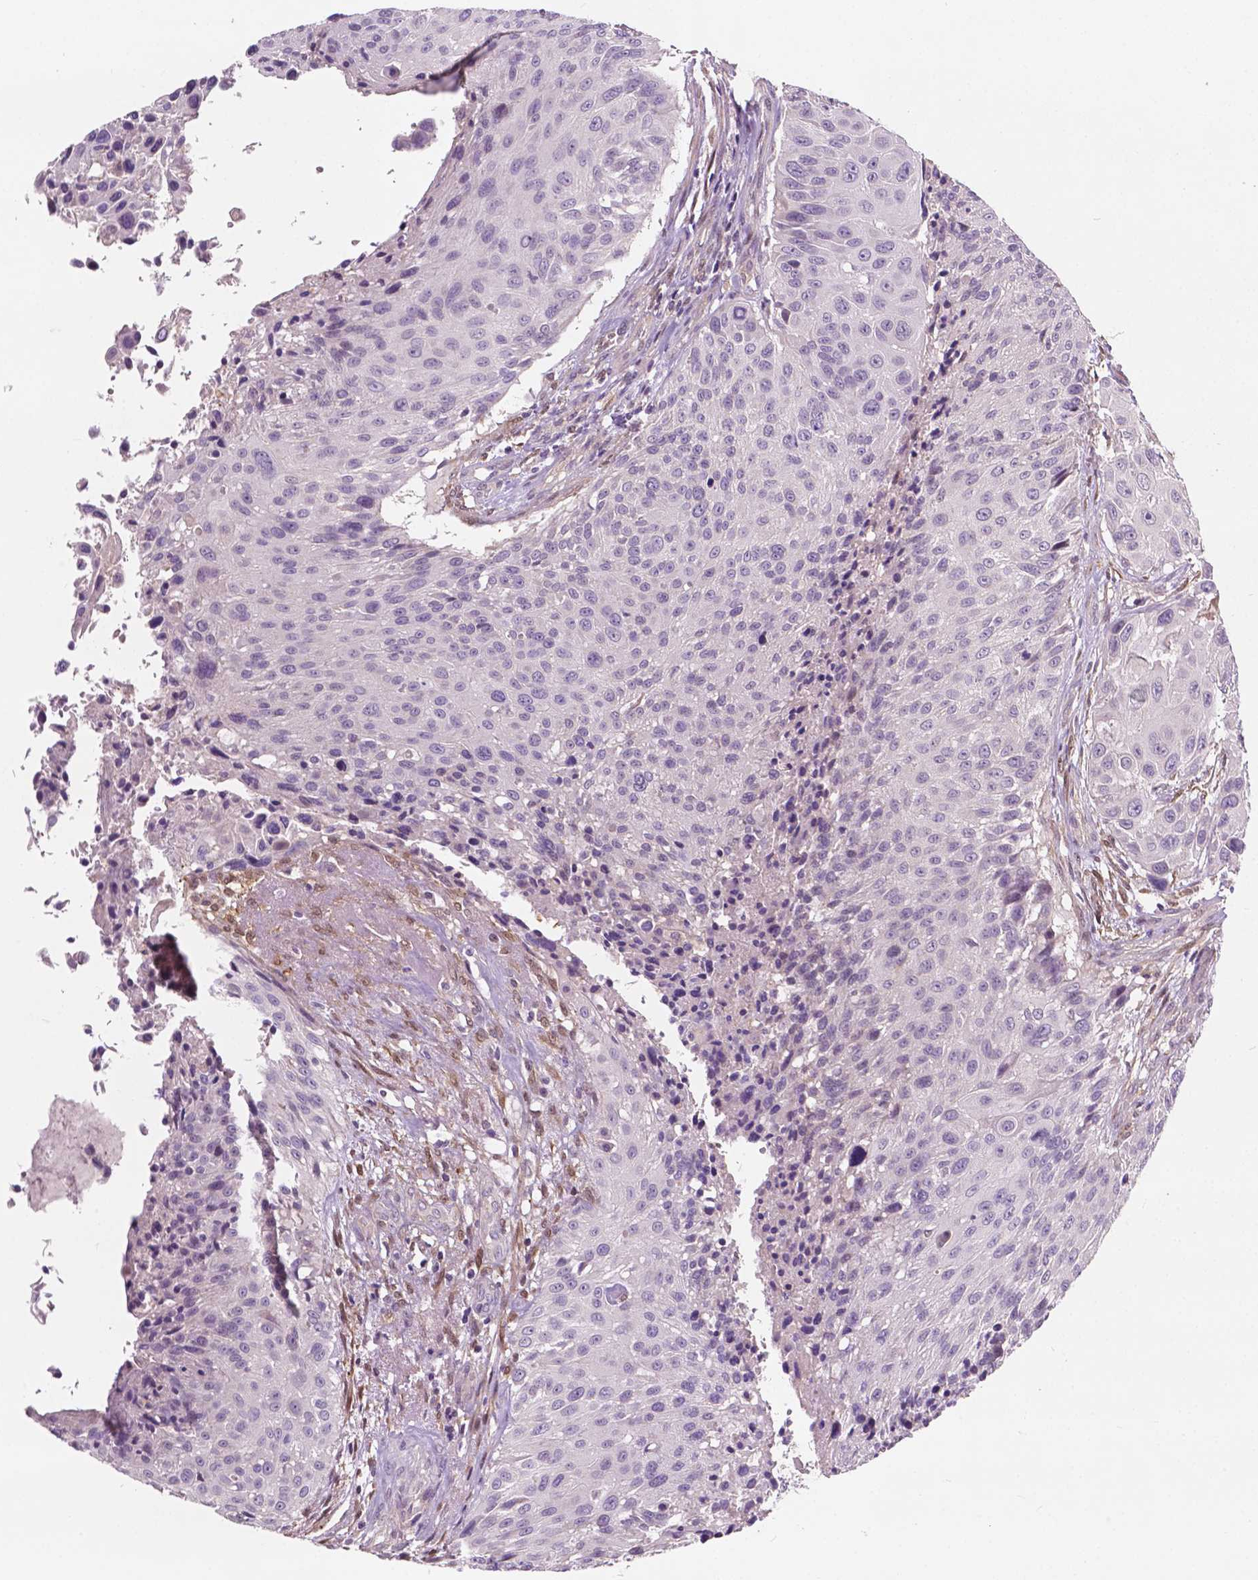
{"staining": {"intensity": "negative", "quantity": "none", "location": "none"}, "tissue": "urothelial cancer", "cell_type": "Tumor cells", "image_type": "cancer", "snomed": [{"axis": "morphology", "description": "Urothelial carcinoma, NOS"}, {"axis": "topography", "description": "Urinary bladder"}], "caption": "The immunohistochemistry (IHC) image has no significant staining in tumor cells of transitional cell carcinoma tissue. The staining was performed using DAB to visualize the protein expression in brown, while the nuclei were stained in blue with hematoxylin (Magnification: 20x).", "gene": "GPR37", "patient": {"sex": "male", "age": 55}}